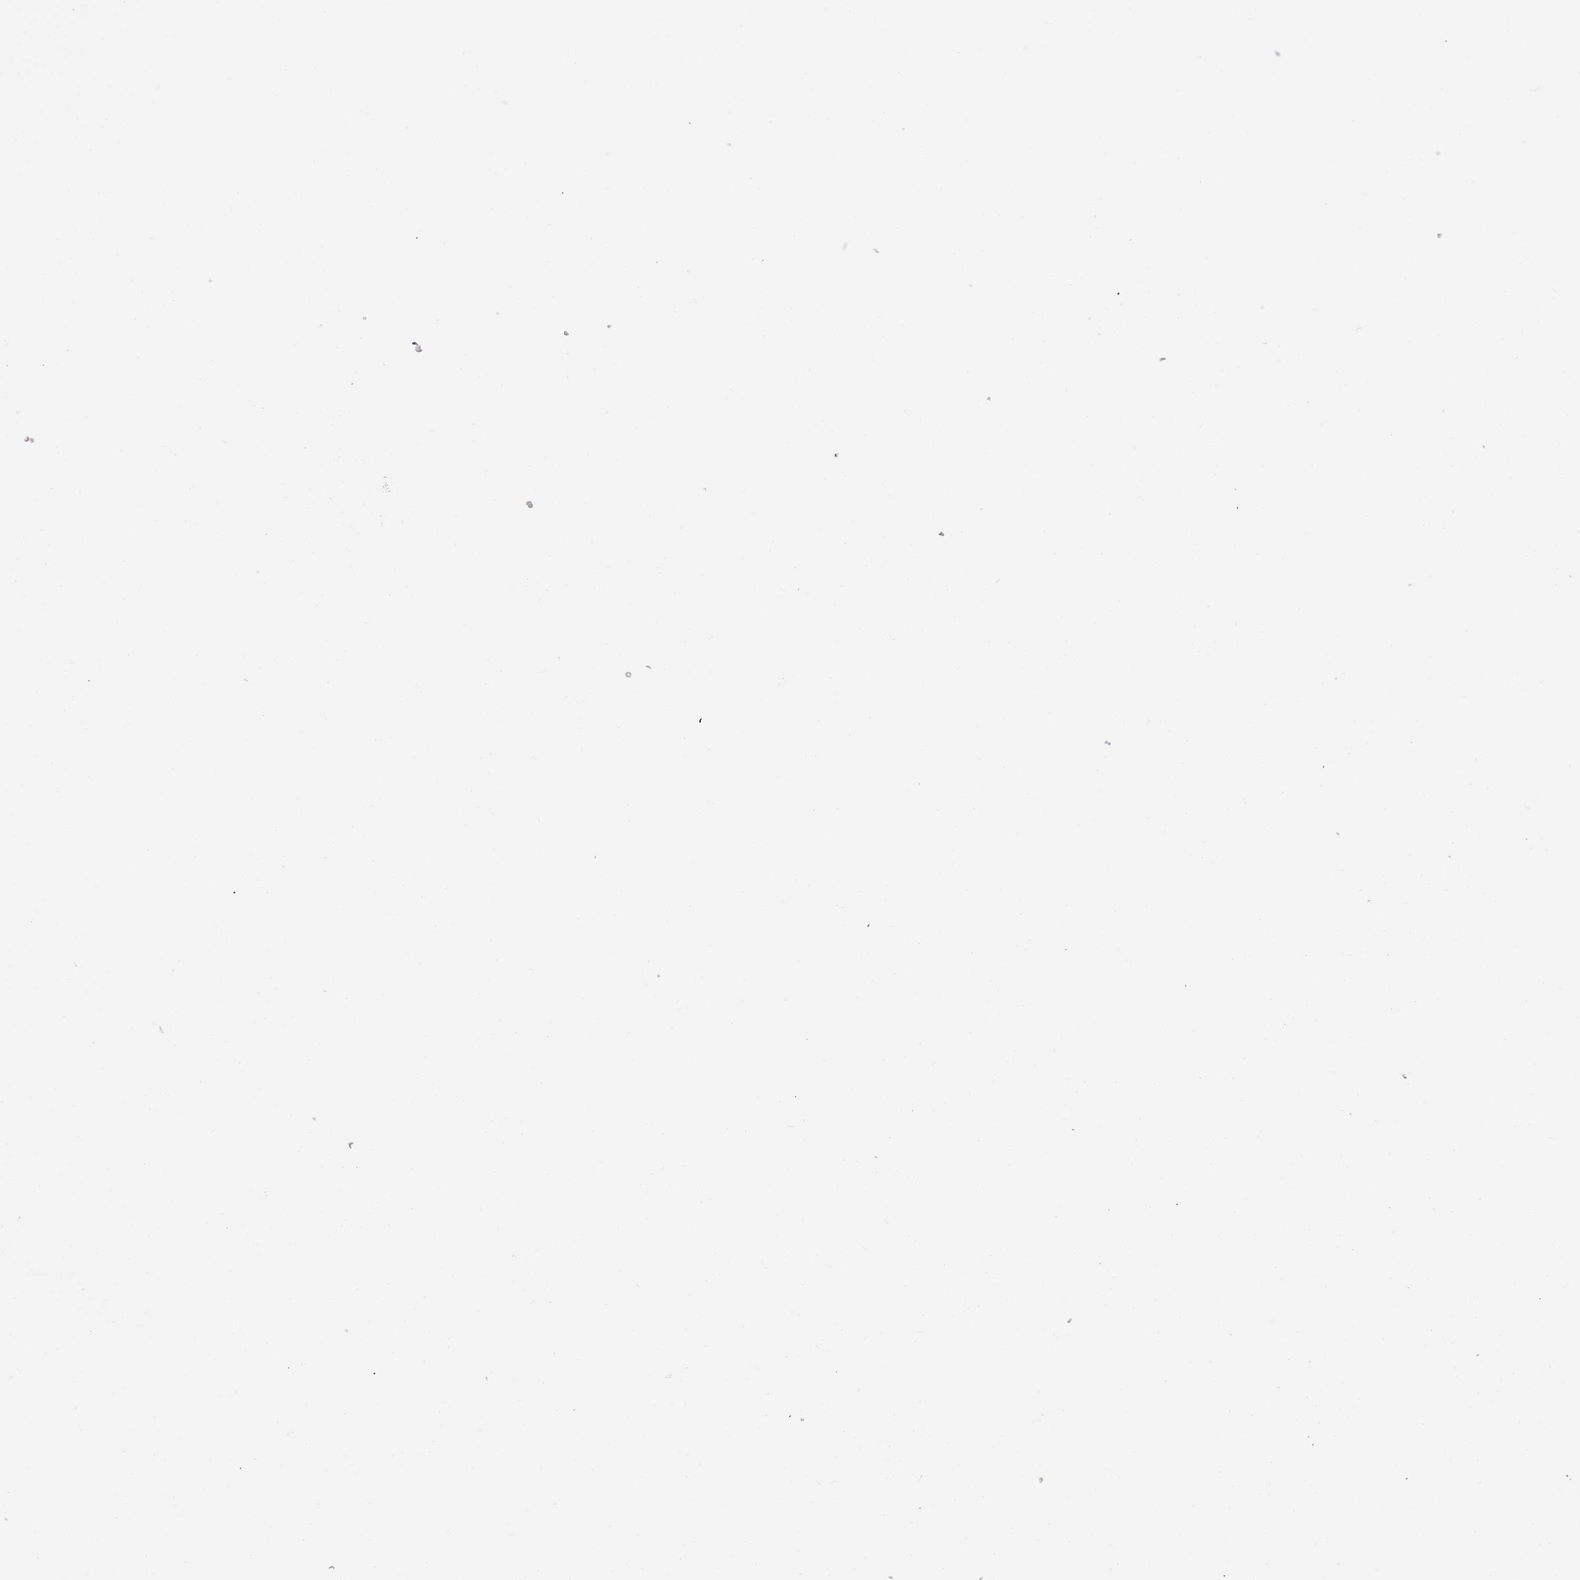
{"staining": {"intensity": "moderate", "quantity": "<25%", "location": "cytoplasmic/membranous"}, "tissue": "parathyroid gland", "cell_type": "Glandular cells", "image_type": "normal", "snomed": [{"axis": "morphology", "description": "Normal tissue, NOS"}, {"axis": "topography", "description": "Parathyroid gland"}], "caption": "Protein staining shows moderate cytoplasmic/membranous positivity in approximately <25% of glandular cells in benign parathyroid gland.", "gene": "IMPG1", "patient": {"sex": "female", "age": 56}}